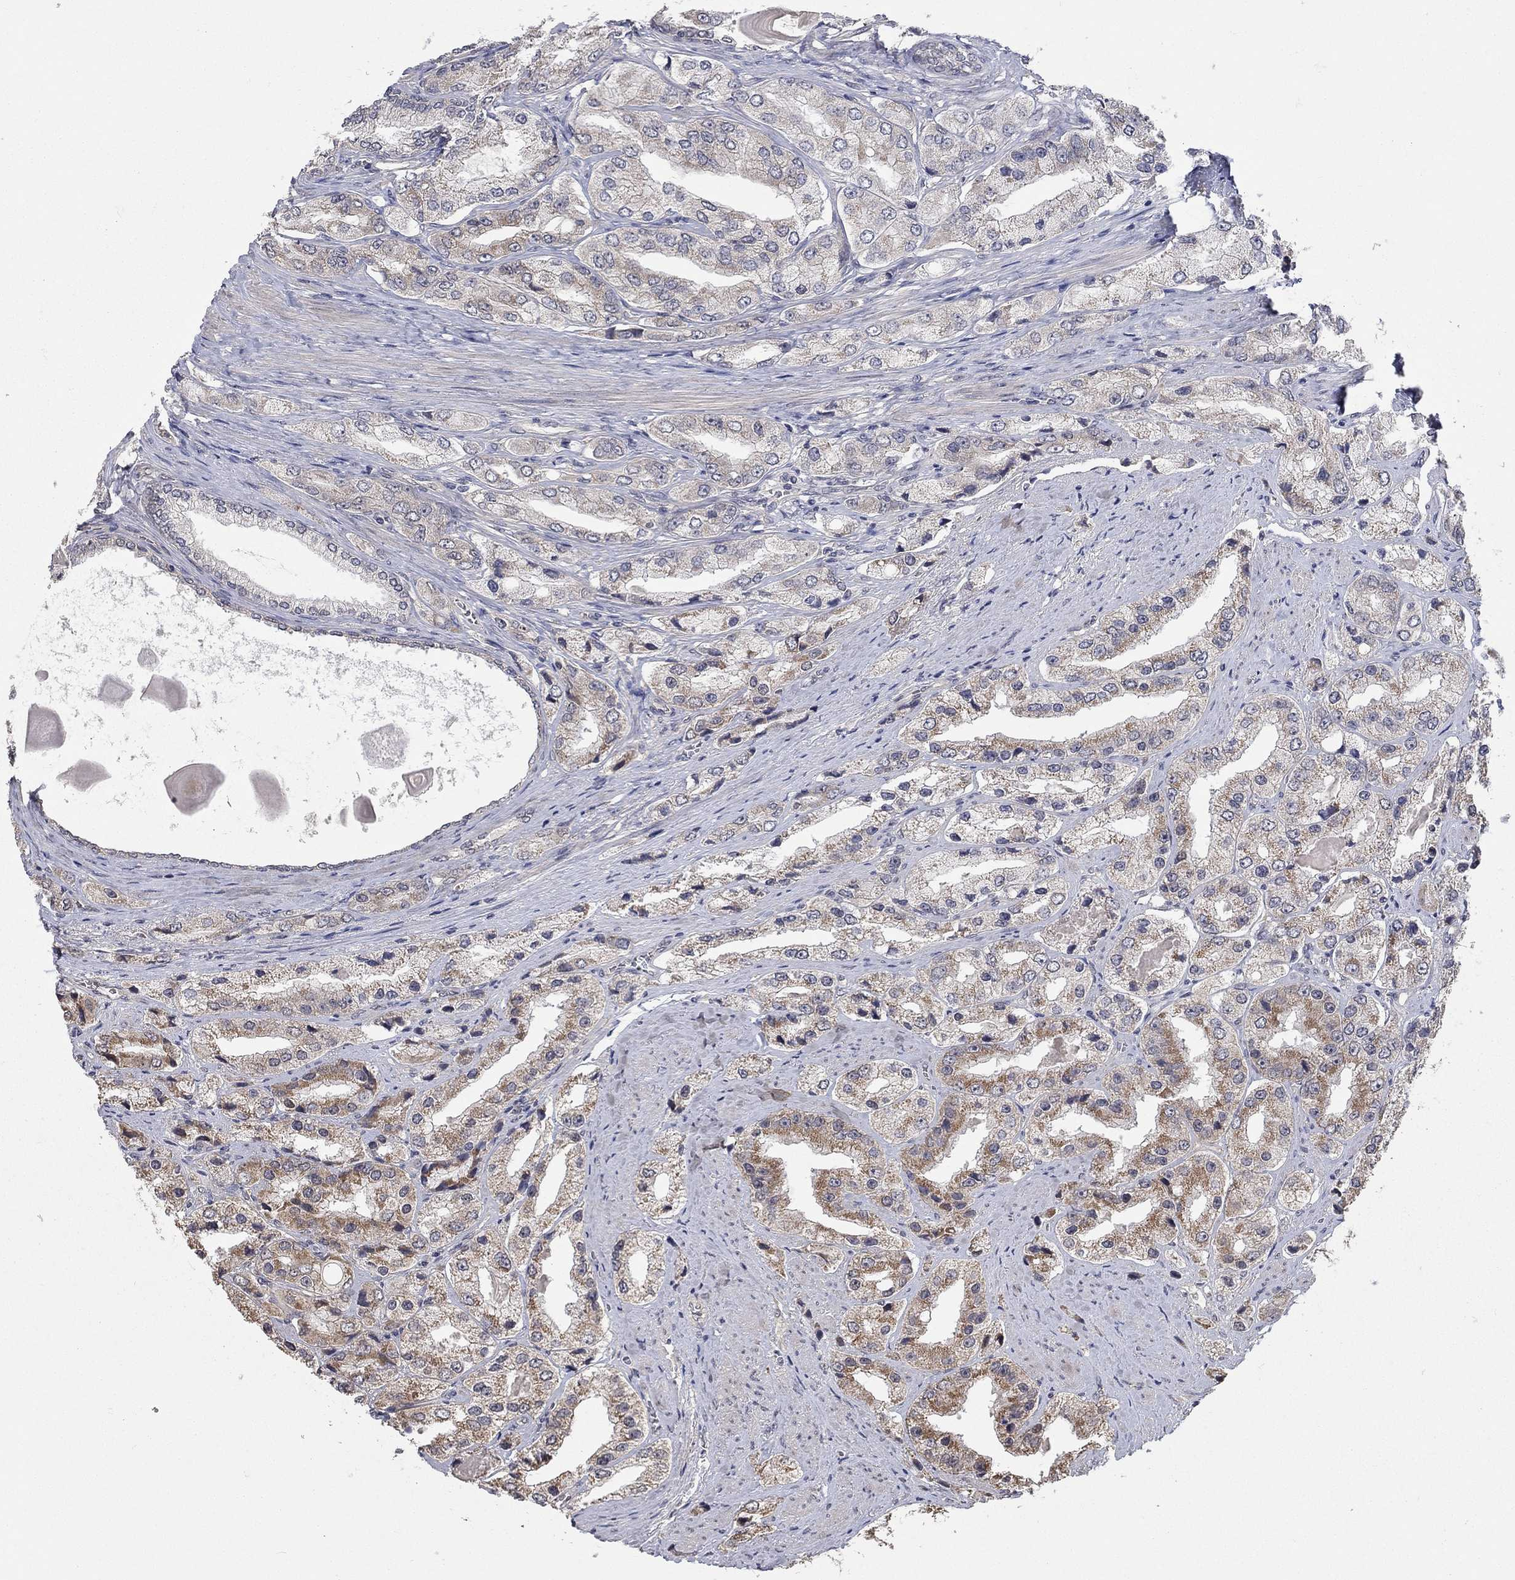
{"staining": {"intensity": "moderate", "quantity": "25%-75%", "location": "cytoplasmic/membranous"}, "tissue": "prostate cancer", "cell_type": "Tumor cells", "image_type": "cancer", "snomed": [{"axis": "morphology", "description": "Adenocarcinoma, Low grade"}, {"axis": "topography", "description": "Prostate"}], "caption": "Immunohistochemistry photomicrograph of adenocarcinoma (low-grade) (prostate) stained for a protein (brown), which reveals medium levels of moderate cytoplasmic/membranous positivity in approximately 25%-75% of tumor cells.", "gene": "WASF3", "patient": {"sex": "male", "age": 69}}